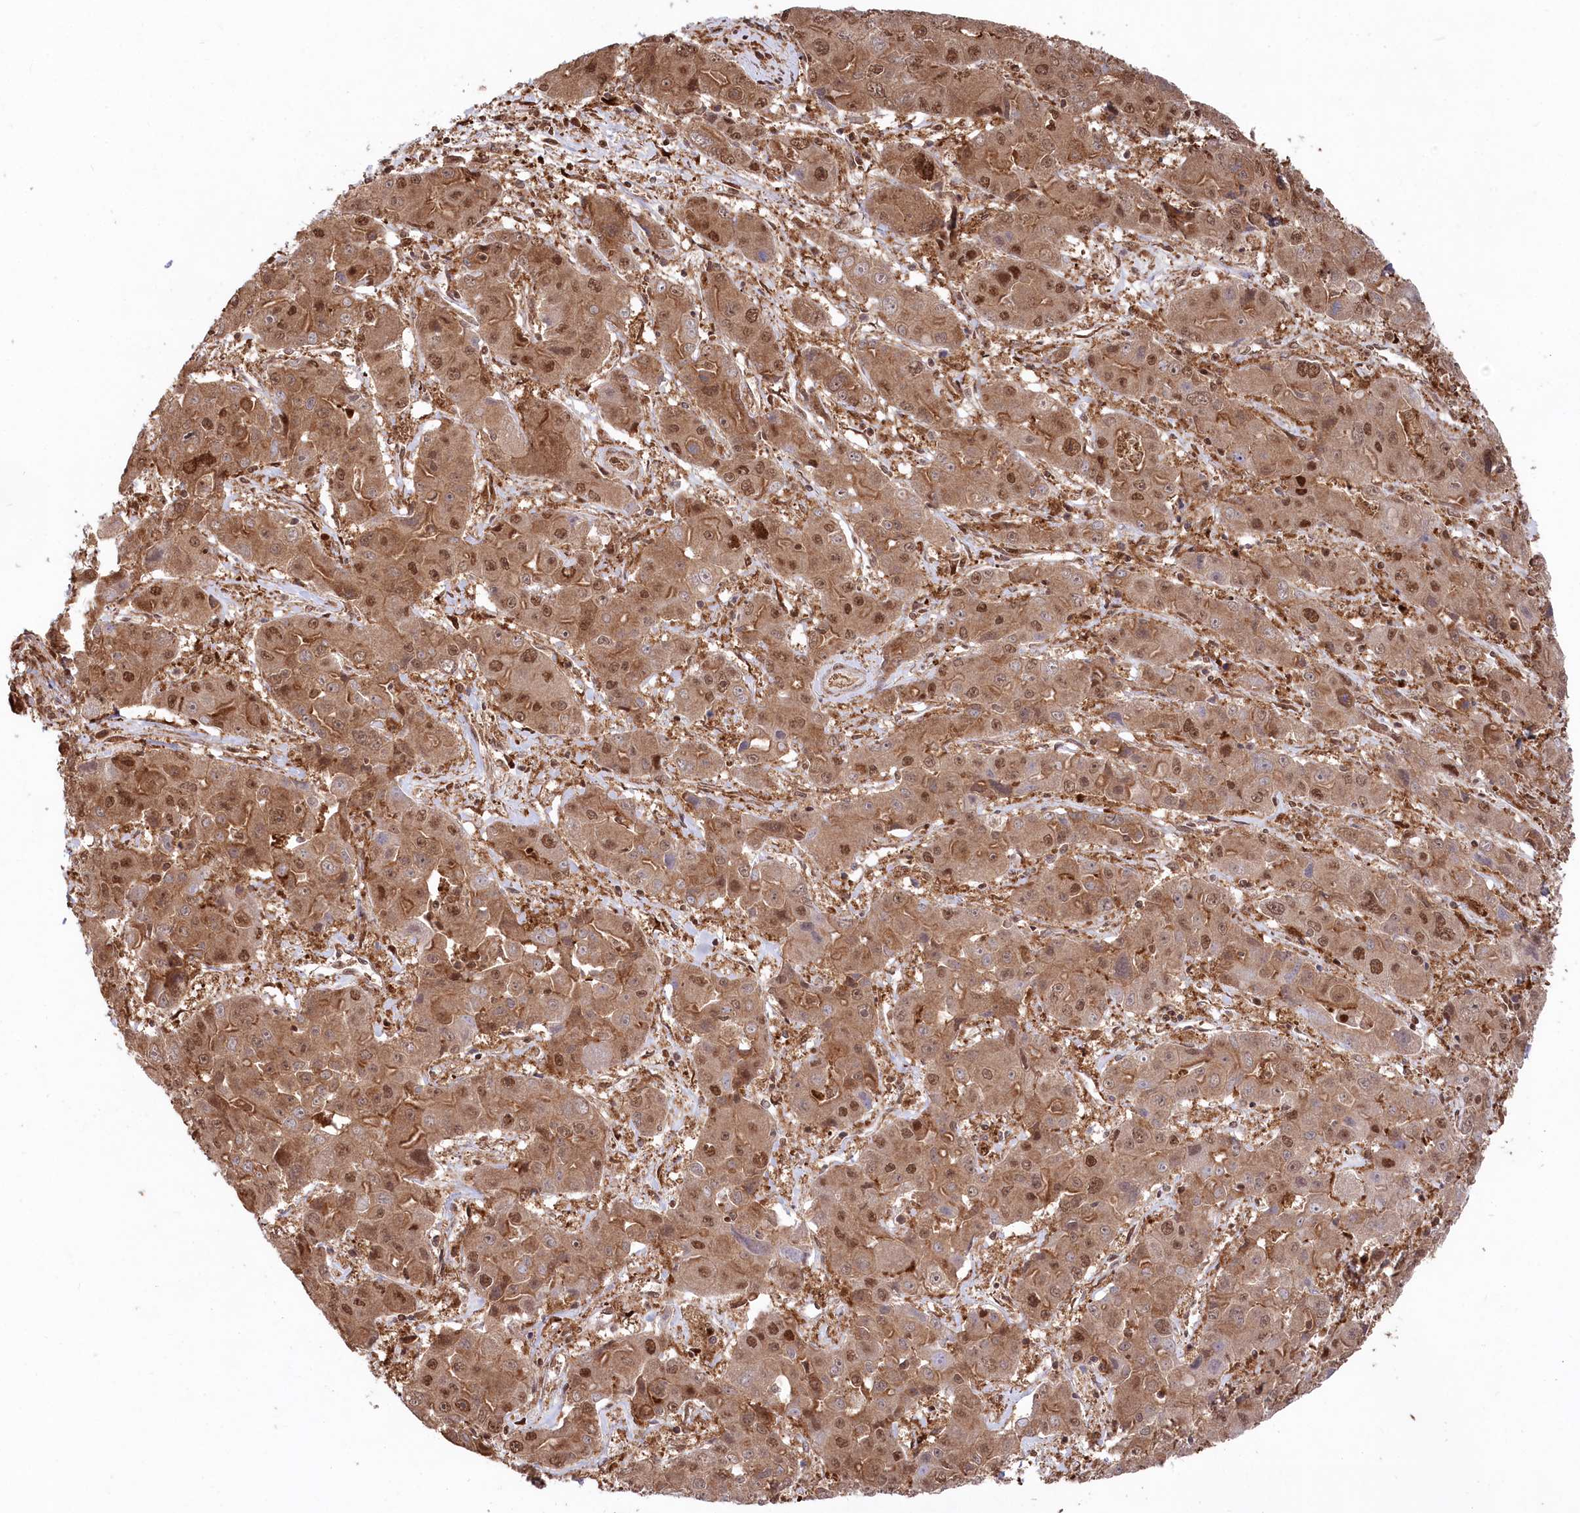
{"staining": {"intensity": "moderate", "quantity": ">75%", "location": "cytoplasmic/membranous,nuclear"}, "tissue": "liver cancer", "cell_type": "Tumor cells", "image_type": "cancer", "snomed": [{"axis": "morphology", "description": "Cholangiocarcinoma"}, {"axis": "topography", "description": "Liver"}], "caption": "The histopathology image demonstrates a brown stain indicating the presence of a protein in the cytoplasmic/membranous and nuclear of tumor cells in liver cancer (cholangiocarcinoma).", "gene": "PSMA1", "patient": {"sex": "male", "age": 67}}